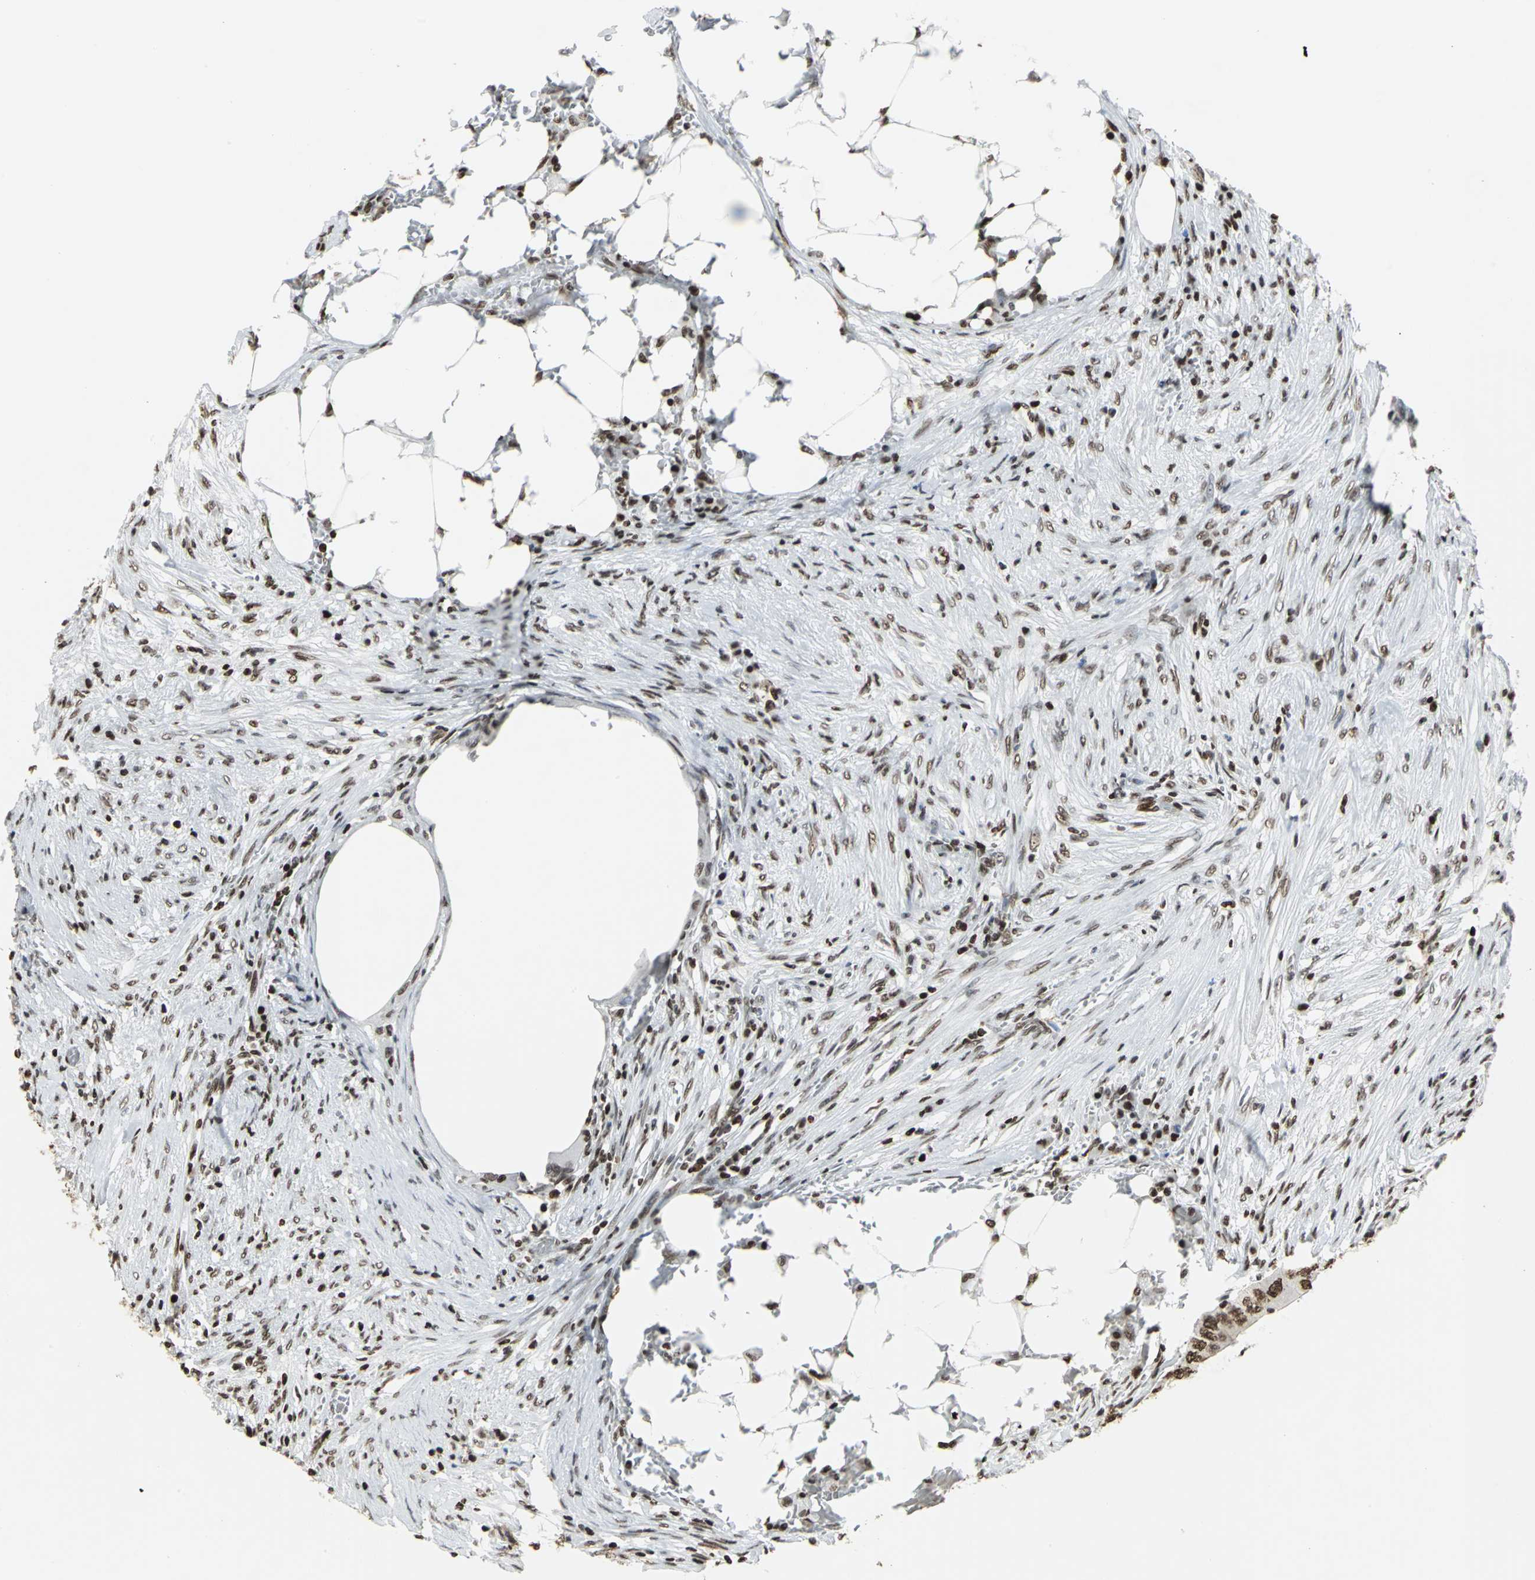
{"staining": {"intensity": "strong", "quantity": ">75%", "location": "nuclear"}, "tissue": "colorectal cancer", "cell_type": "Tumor cells", "image_type": "cancer", "snomed": [{"axis": "morphology", "description": "Adenocarcinoma, NOS"}, {"axis": "topography", "description": "Colon"}], "caption": "The image shows immunohistochemical staining of colorectal cancer (adenocarcinoma). There is strong nuclear staining is present in about >75% of tumor cells. The protein is shown in brown color, while the nuclei are stained blue.", "gene": "HMGB1", "patient": {"sex": "male", "age": 71}}